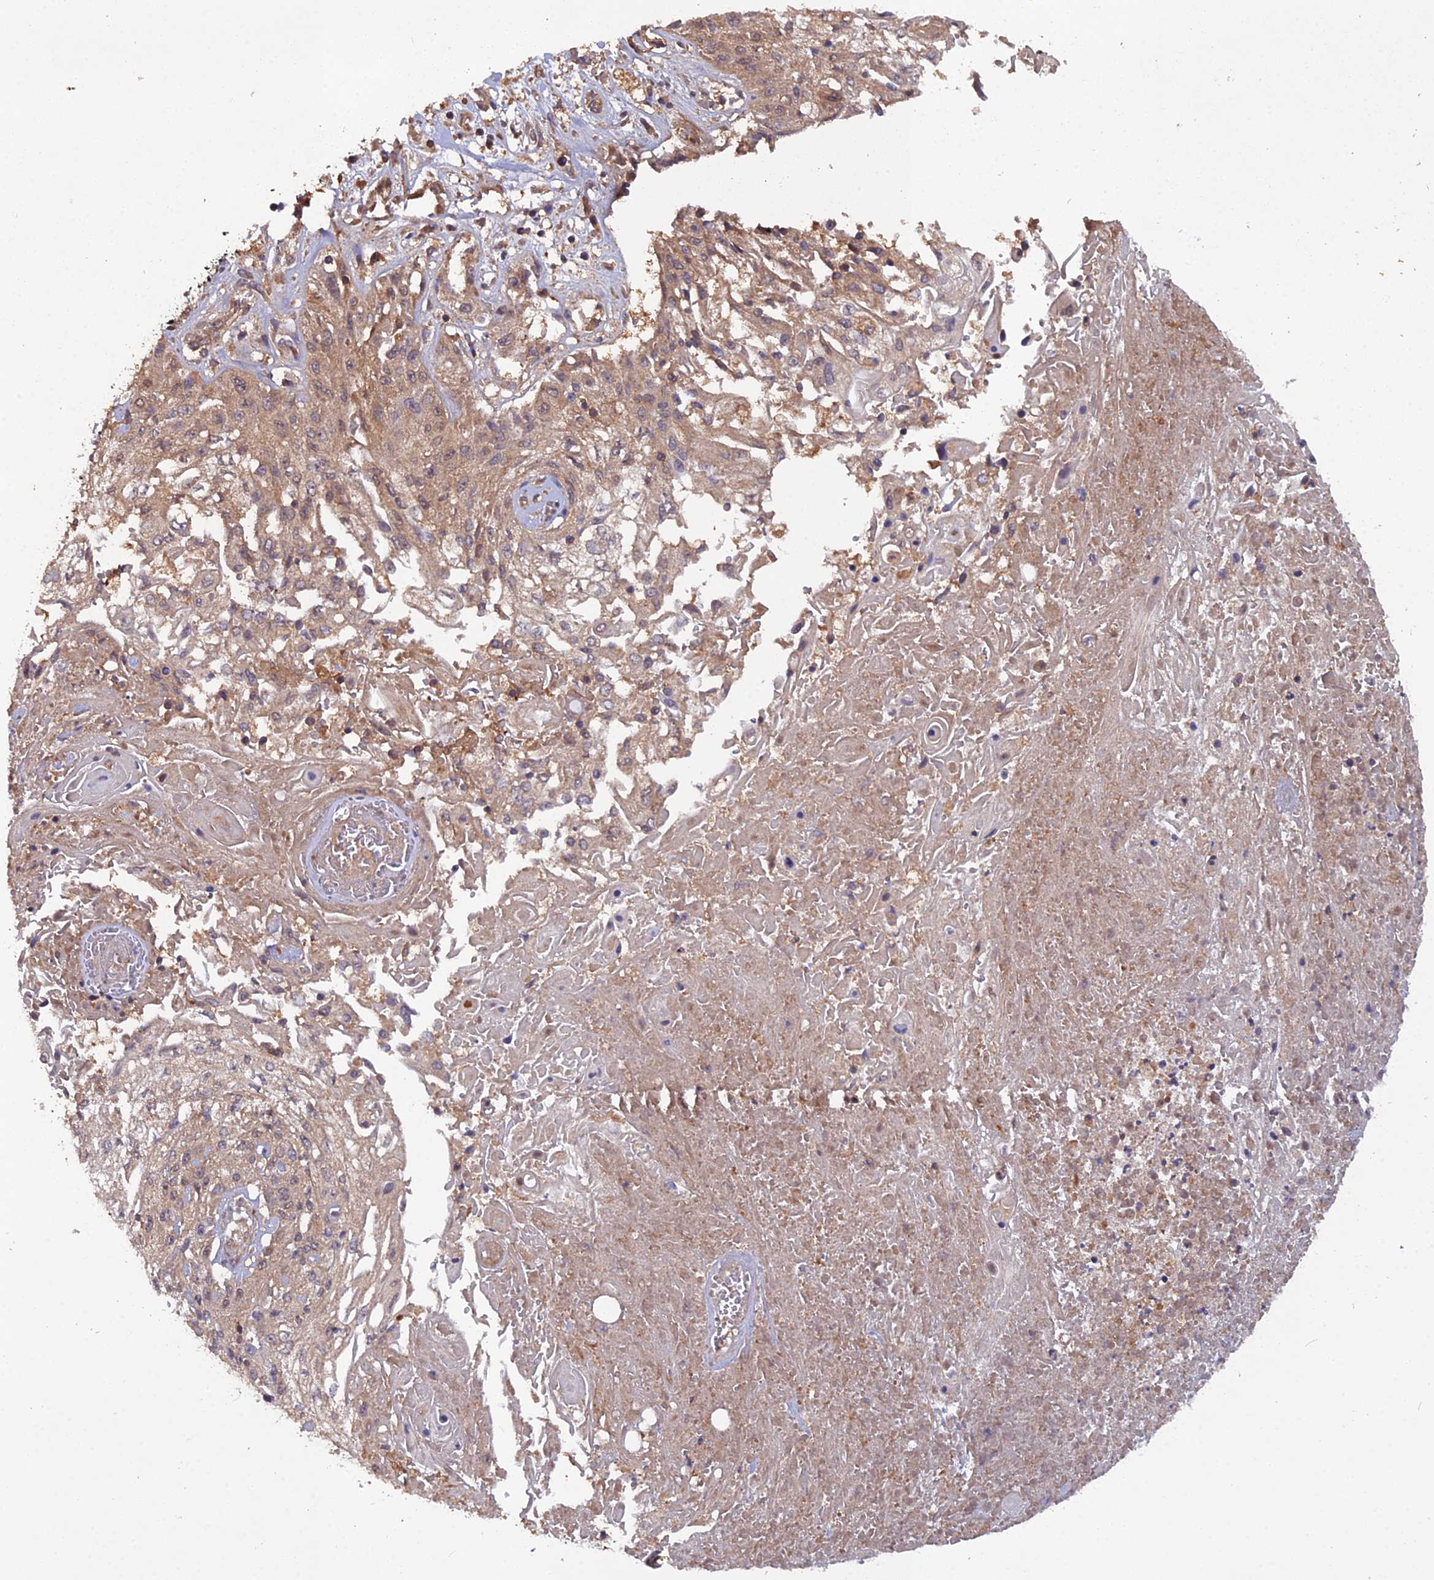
{"staining": {"intensity": "weak", "quantity": "25%-75%", "location": "cytoplasmic/membranous"}, "tissue": "skin cancer", "cell_type": "Tumor cells", "image_type": "cancer", "snomed": [{"axis": "morphology", "description": "Squamous cell carcinoma, NOS"}, {"axis": "morphology", "description": "Squamous cell carcinoma, metastatic, NOS"}, {"axis": "topography", "description": "Skin"}, {"axis": "topography", "description": "Lymph node"}], "caption": "Tumor cells demonstrate low levels of weak cytoplasmic/membranous positivity in about 25%-75% of cells in human skin cancer (metastatic squamous cell carcinoma).", "gene": "TMEM258", "patient": {"sex": "male", "age": 75}}